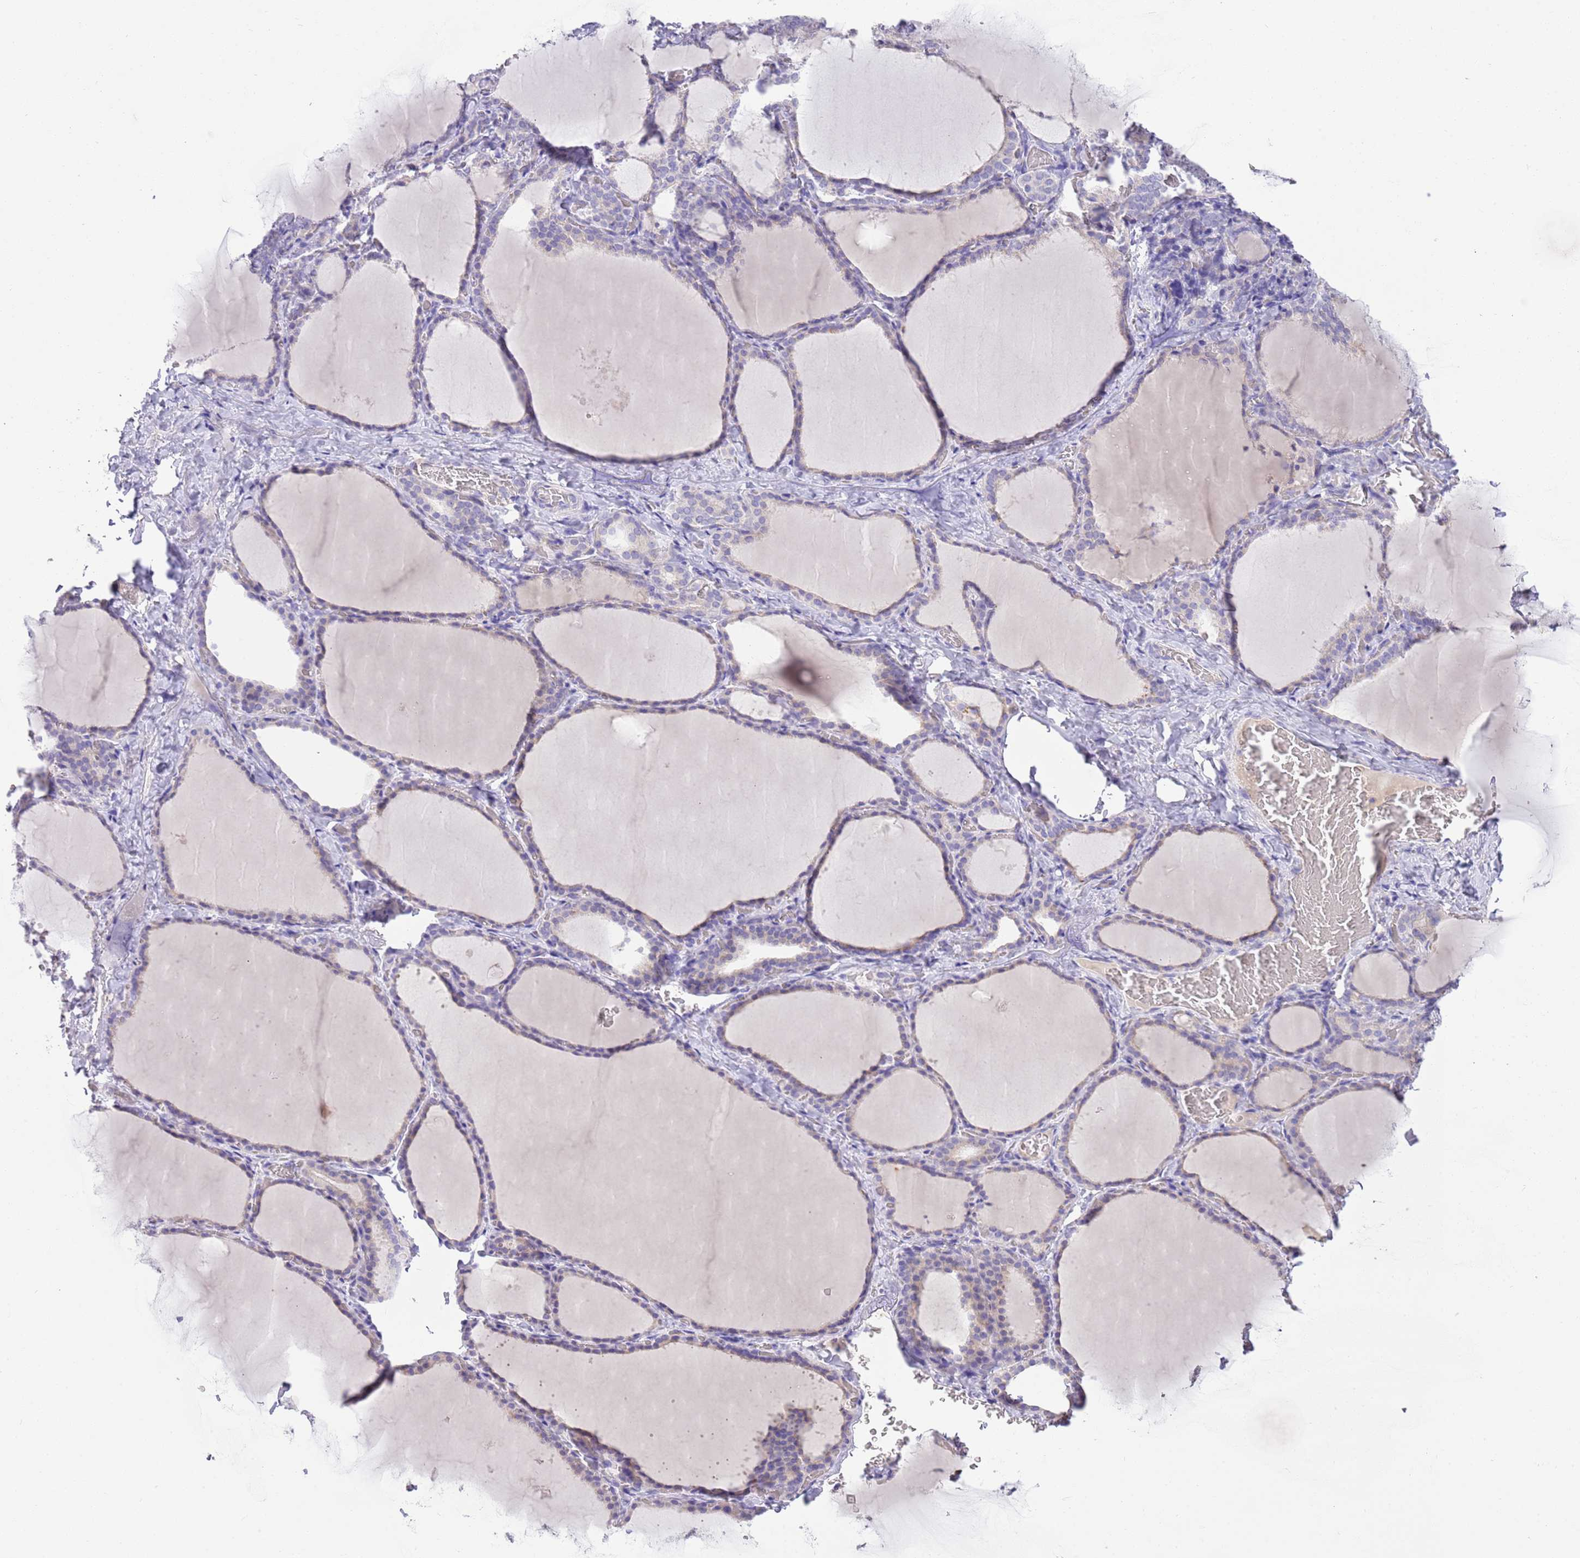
{"staining": {"intensity": "negative", "quantity": "none", "location": "none"}, "tissue": "thyroid gland", "cell_type": "Glandular cells", "image_type": "normal", "snomed": [{"axis": "morphology", "description": "Normal tissue, NOS"}, {"axis": "topography", "description": "Thyroid gland"}], "caption": "DAB immunohistochemical staining of unremarkable human thyroid gland exhibits no significant staining in glandular cells.", "gene": "SFTPA1", "patient": {"sex": "female", "age": 39}}